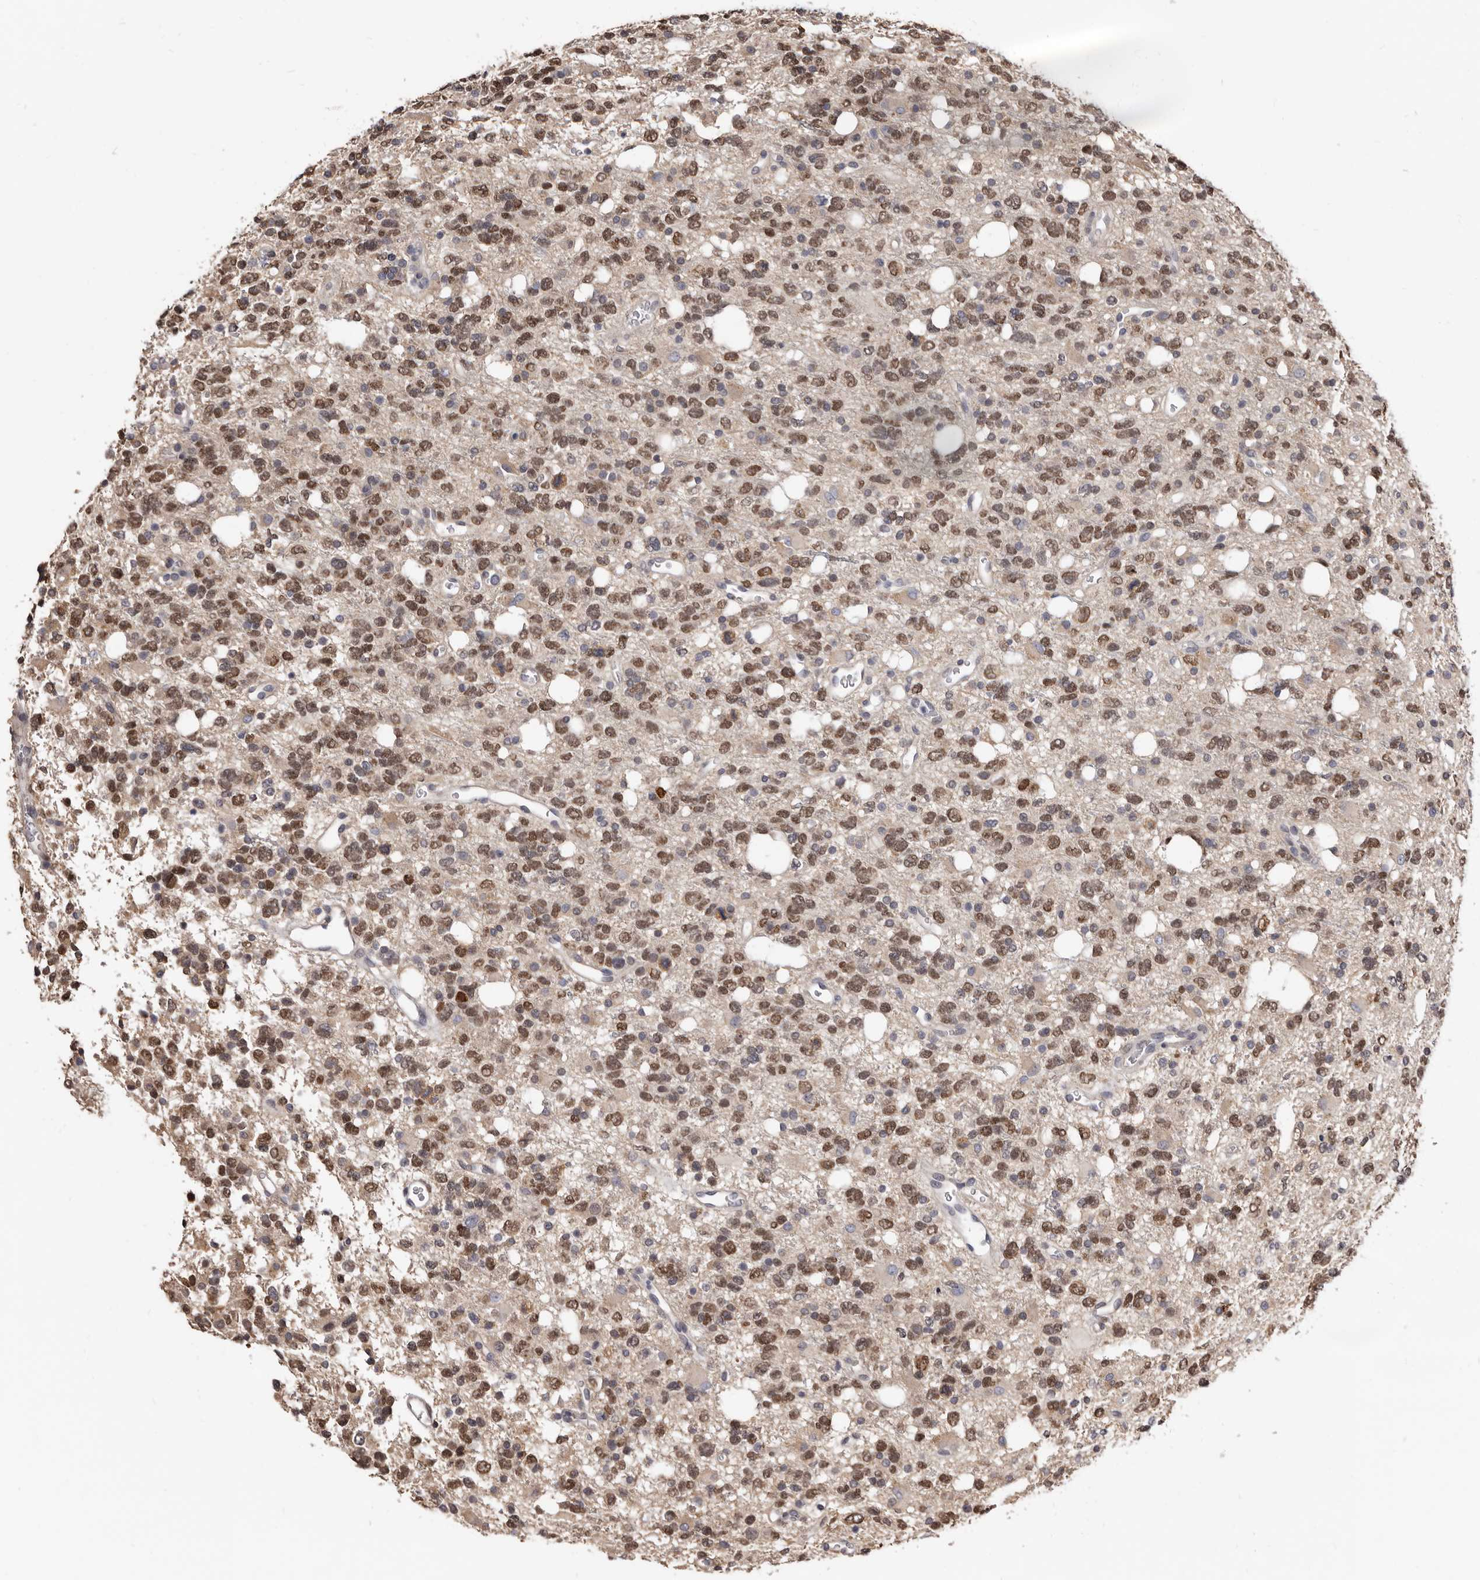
{"staining": {"intensity": "moderate", "quantity": ">75%", "location": "nuclear"}, "tissue": "glioma", "cell_type": "Tumor cells", "image_type": "cancer", "snomed": [{"axis": "morphology", "description": "Glioma, malignant, High grade"}, {"axis": "topography", "description": "Brain"}], "caption": "The micrograph reveals a brown stain indicating the presence of a protein in the nuclear of tumor cells in malignant glioma (high-grade).", "gene": "KHDRBS2", "patient": {"sex": "female", "age": 62}}